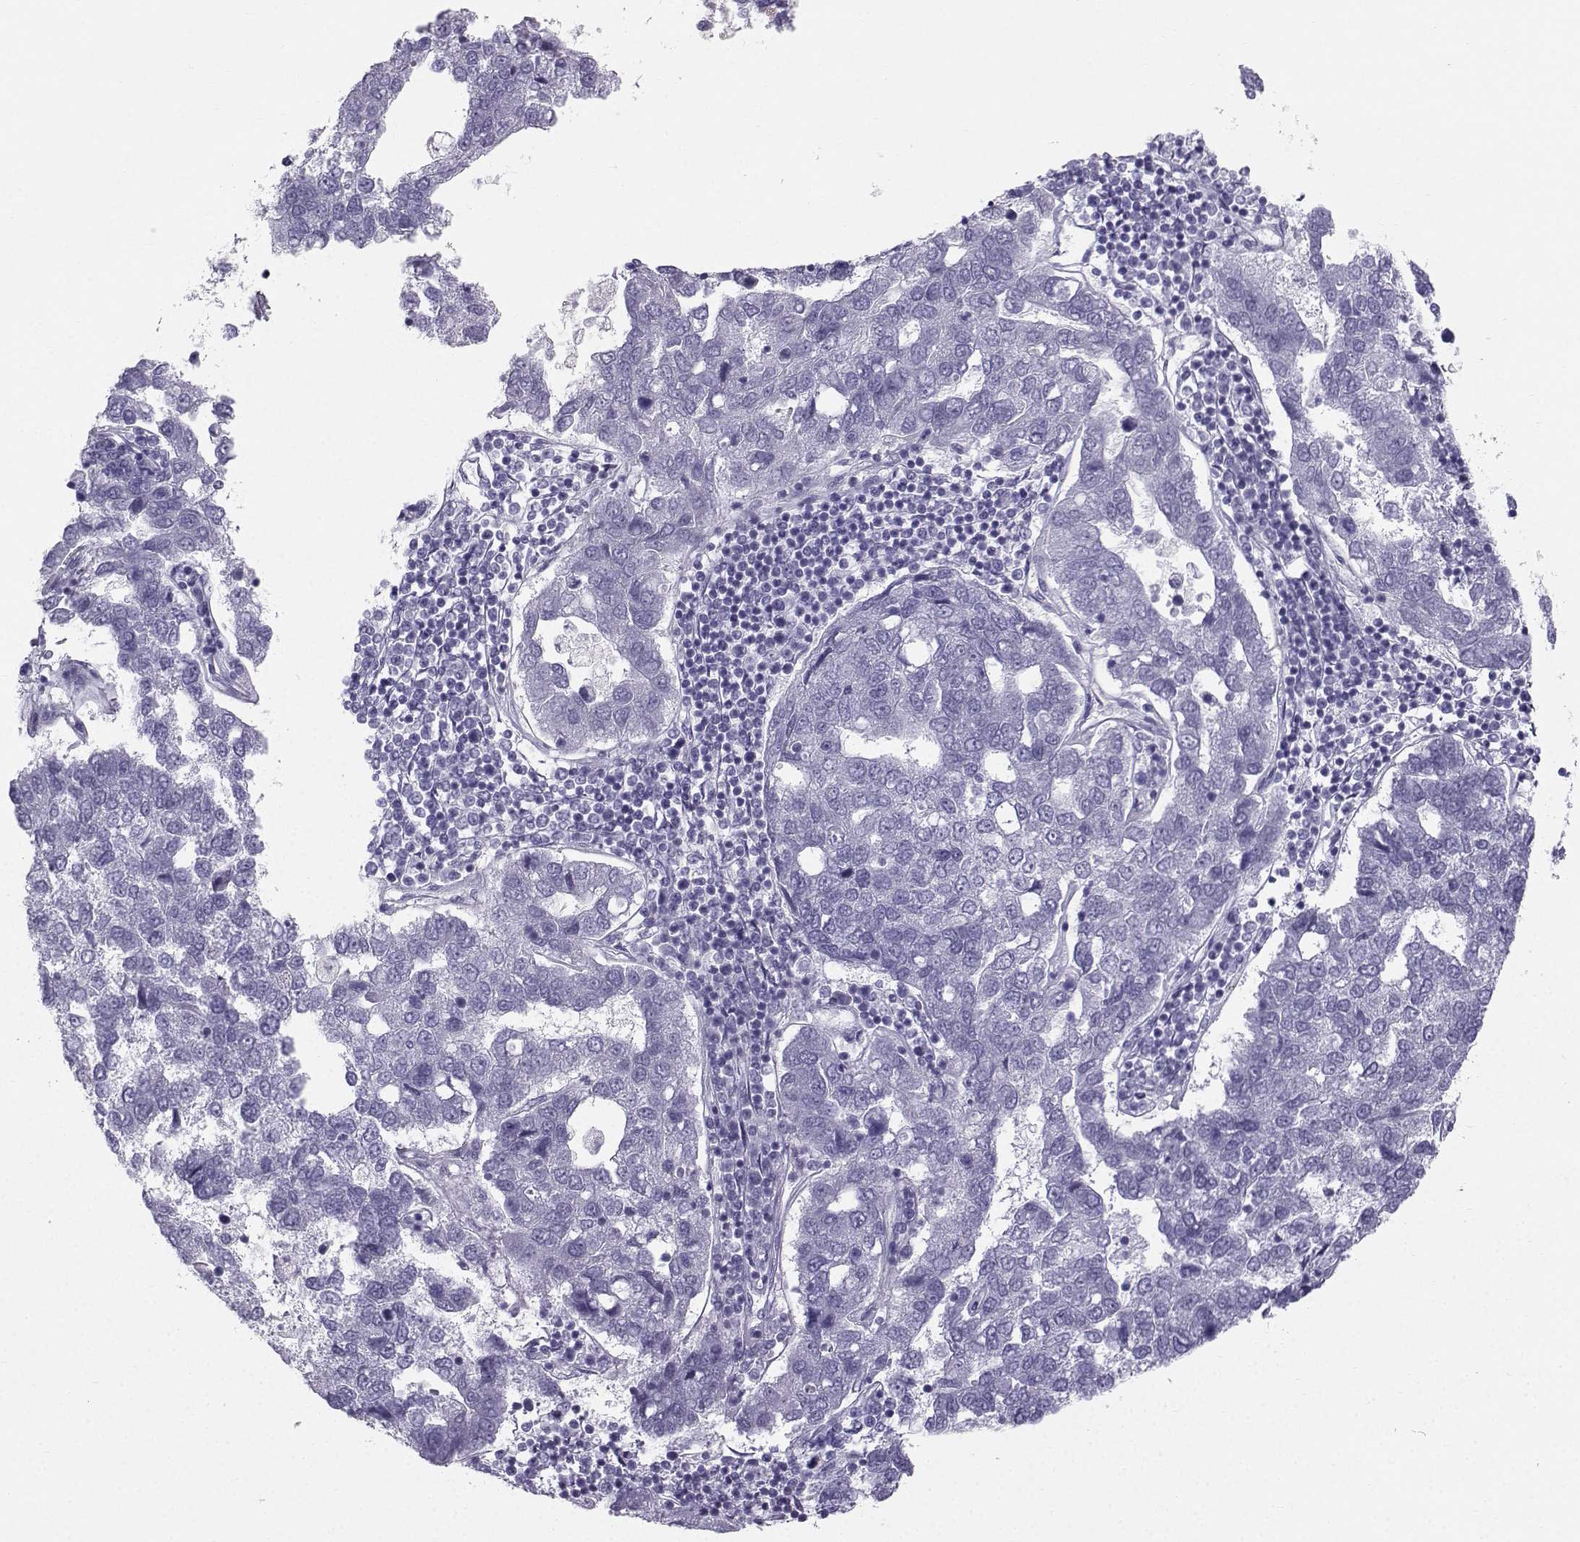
{"staining": {"intensity": "negative", "quantity": "none", "location": "none"}, "tissue": "pancreatic cancer", "cell_type": "Tumor cells", "image_type": "cancer", "snomed": [{"axis": "morphology", "description": "Adenocarcinoma, NOS"}, {"axis": "topography", "description": "Pancreas"}], "caption": "Pancreatic cancer was stained to show a protein in brown. There is no significant staining in tumor cells. (Stains: DAB (3,3'-diaminobenzidine) IHC with hematoxylin counter stain, Microscopy: brightfield microscopy at high magnification).", "gene": "IQCD", "patient": {"sex": "female", "age": 61}}